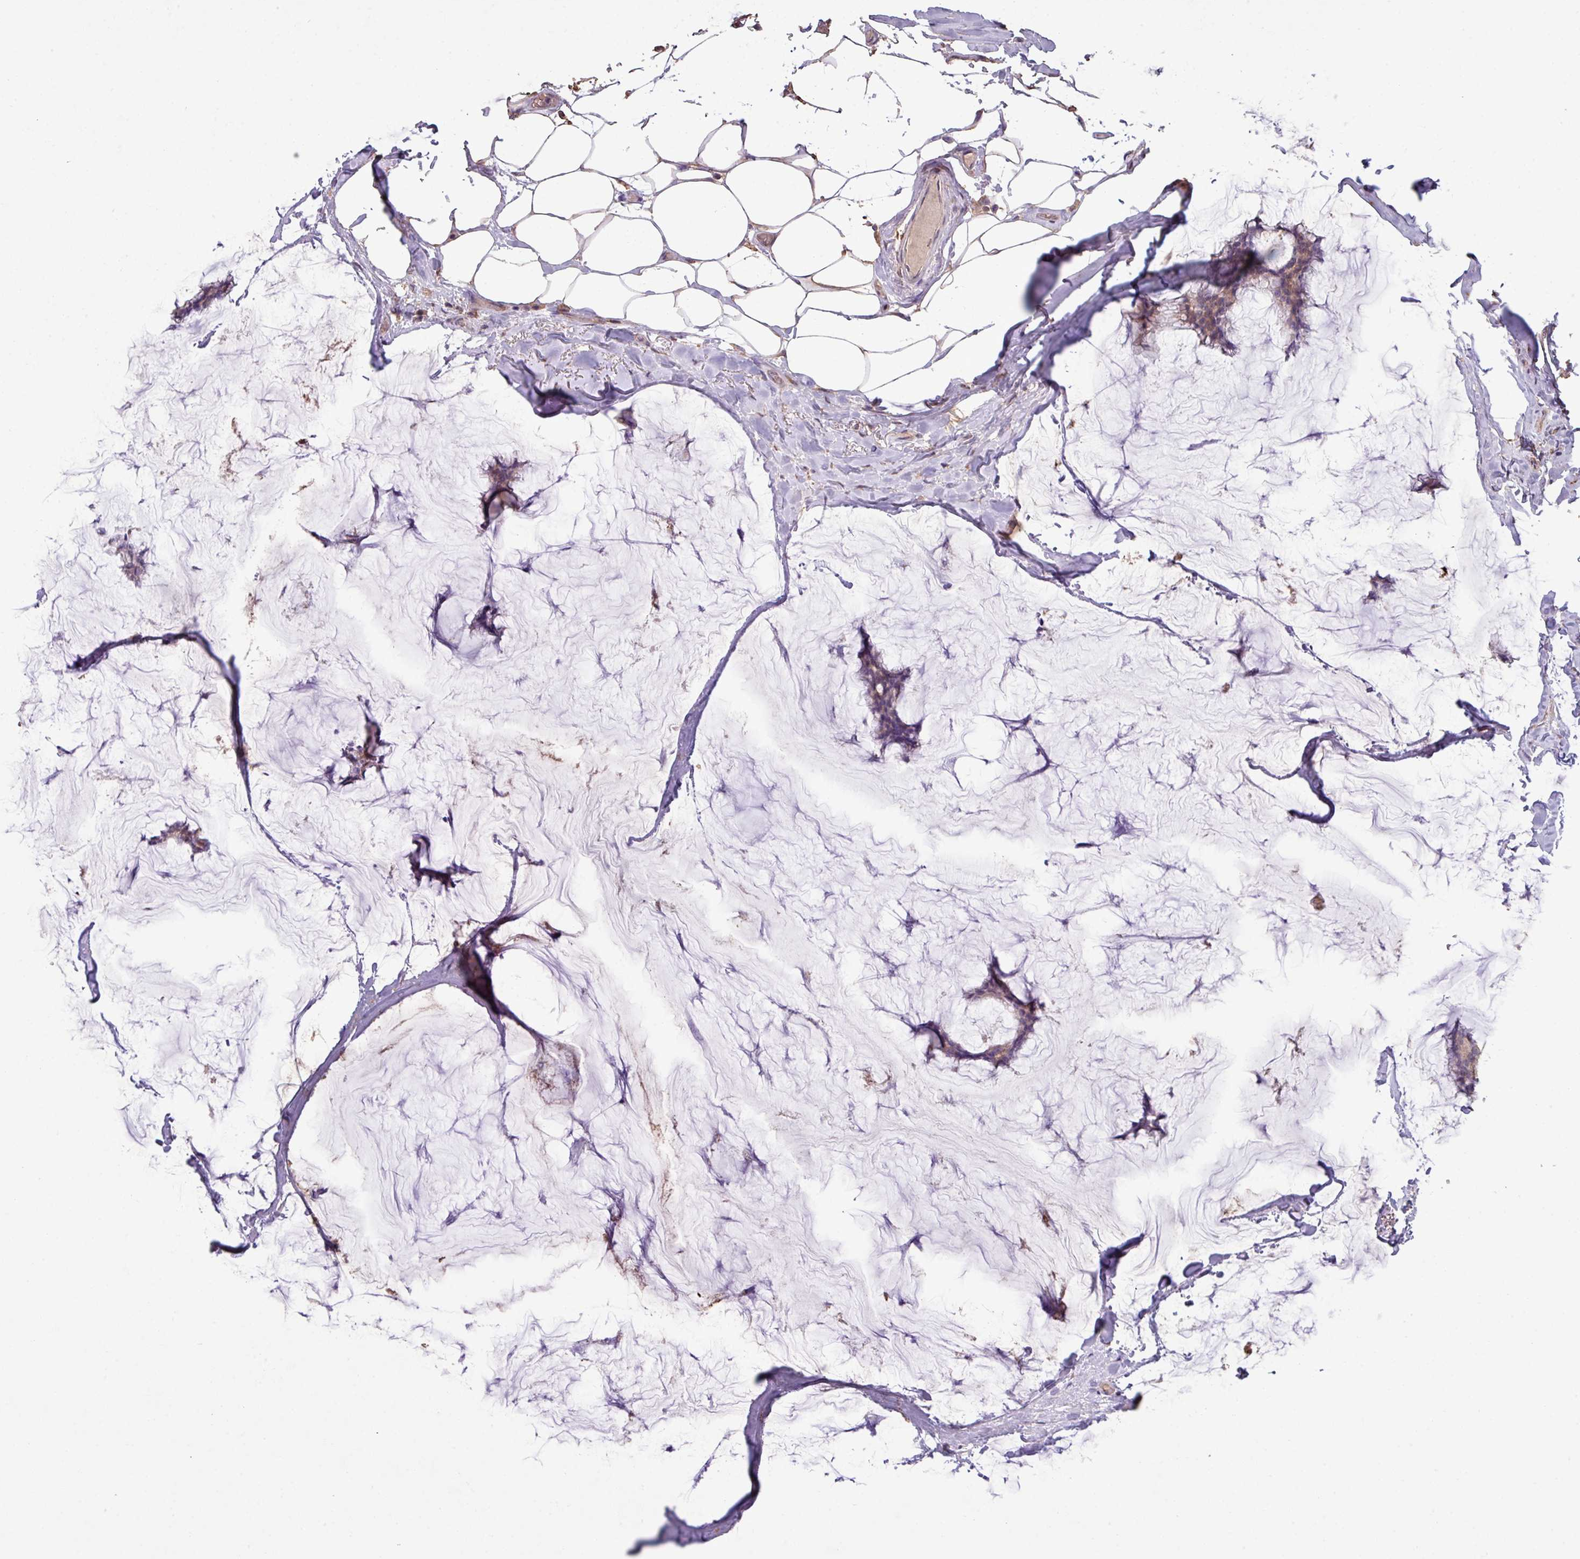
{"staining": {"intensity": "weak", "quantity": "25%-75%", "location": "cytoplasmic/membranous"}, "tissue": "breast cancer", "cell_type": "Tumor cells", "image_type": "cancer", "snomed": [{"axis": "morphology", "description": "Duct carcinoma"}, {"axis": "topography", "description": "Breast"}], "caption": "Protein staining of infiltrating ductal carcinoma (breast) tissue reveals weak cytoplasmic/membranous positivity in about 25%-75% of tumor cells.", "gene": "CAMK2B", "patient": {"sex": "female", "age": 93}}